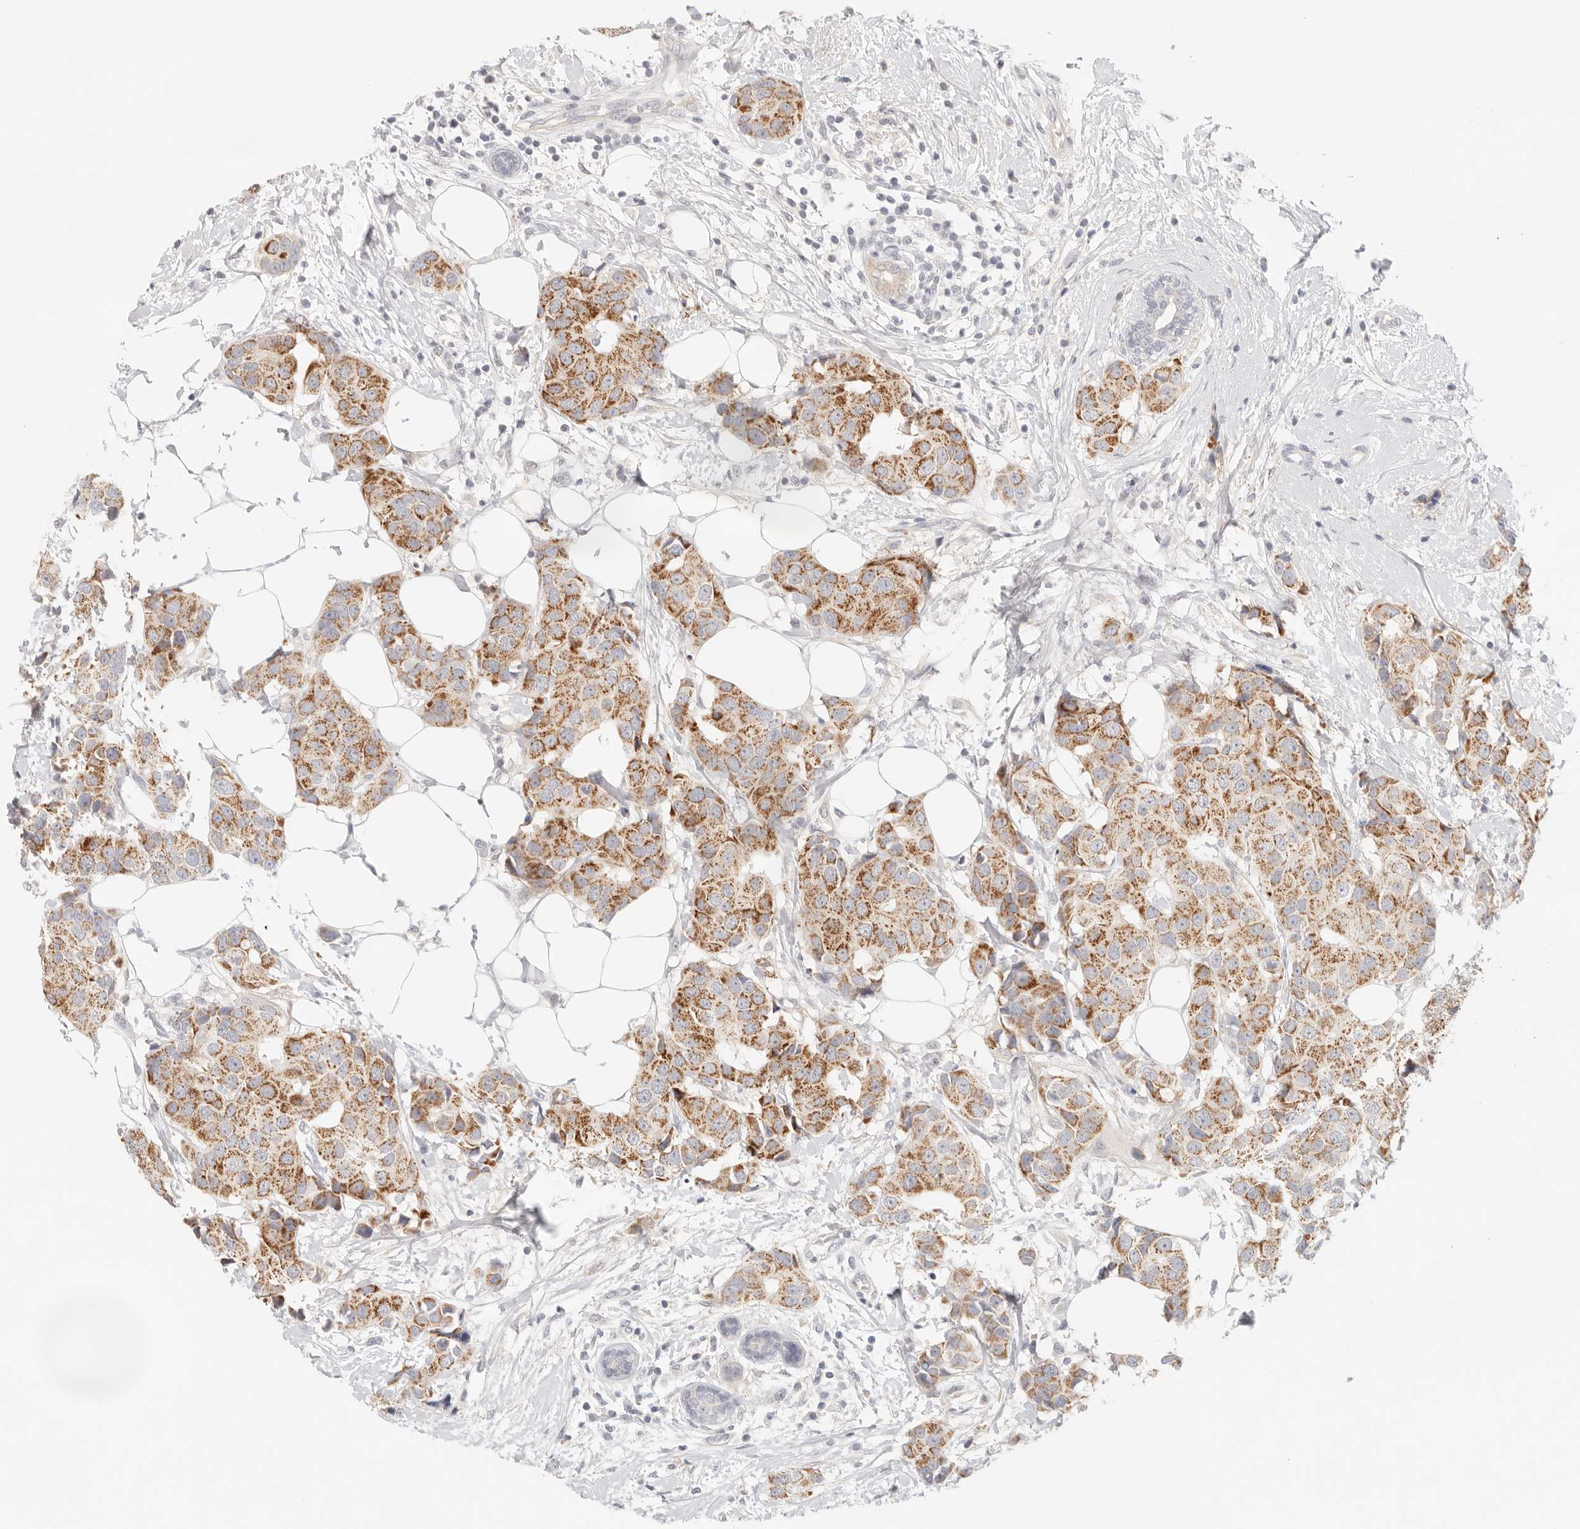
{"staining": {"intensity": "moderate", "quantity": ">75%", "location": "cytoplasmic/membranous"}, "tissue": "breast cancer", "cell_type": "Tumor cells", "image_type": "cancer", "snomed": [{"axis": "morphology", "description": "Normal tissue, NOS"}, {"axis": "morphology", "description": "Duct carcinoma"}, {"axis": "topography", "description": "Breast"}], "caption": "The image demonstrates immunohistochemical staining of breast infiltrating ductal carcinoma. There is moderate cytoplasmic/membranous positivity is appreciated in about >75% of tumor cells. (Stains: DAB (3,3'-diaminobenzidine) in brown, nuclei in blue, Microscopy: brightfield microscopy at high magnification).", "gene": "SPHK1", "patient": {"sex": "female", "age": 39}}